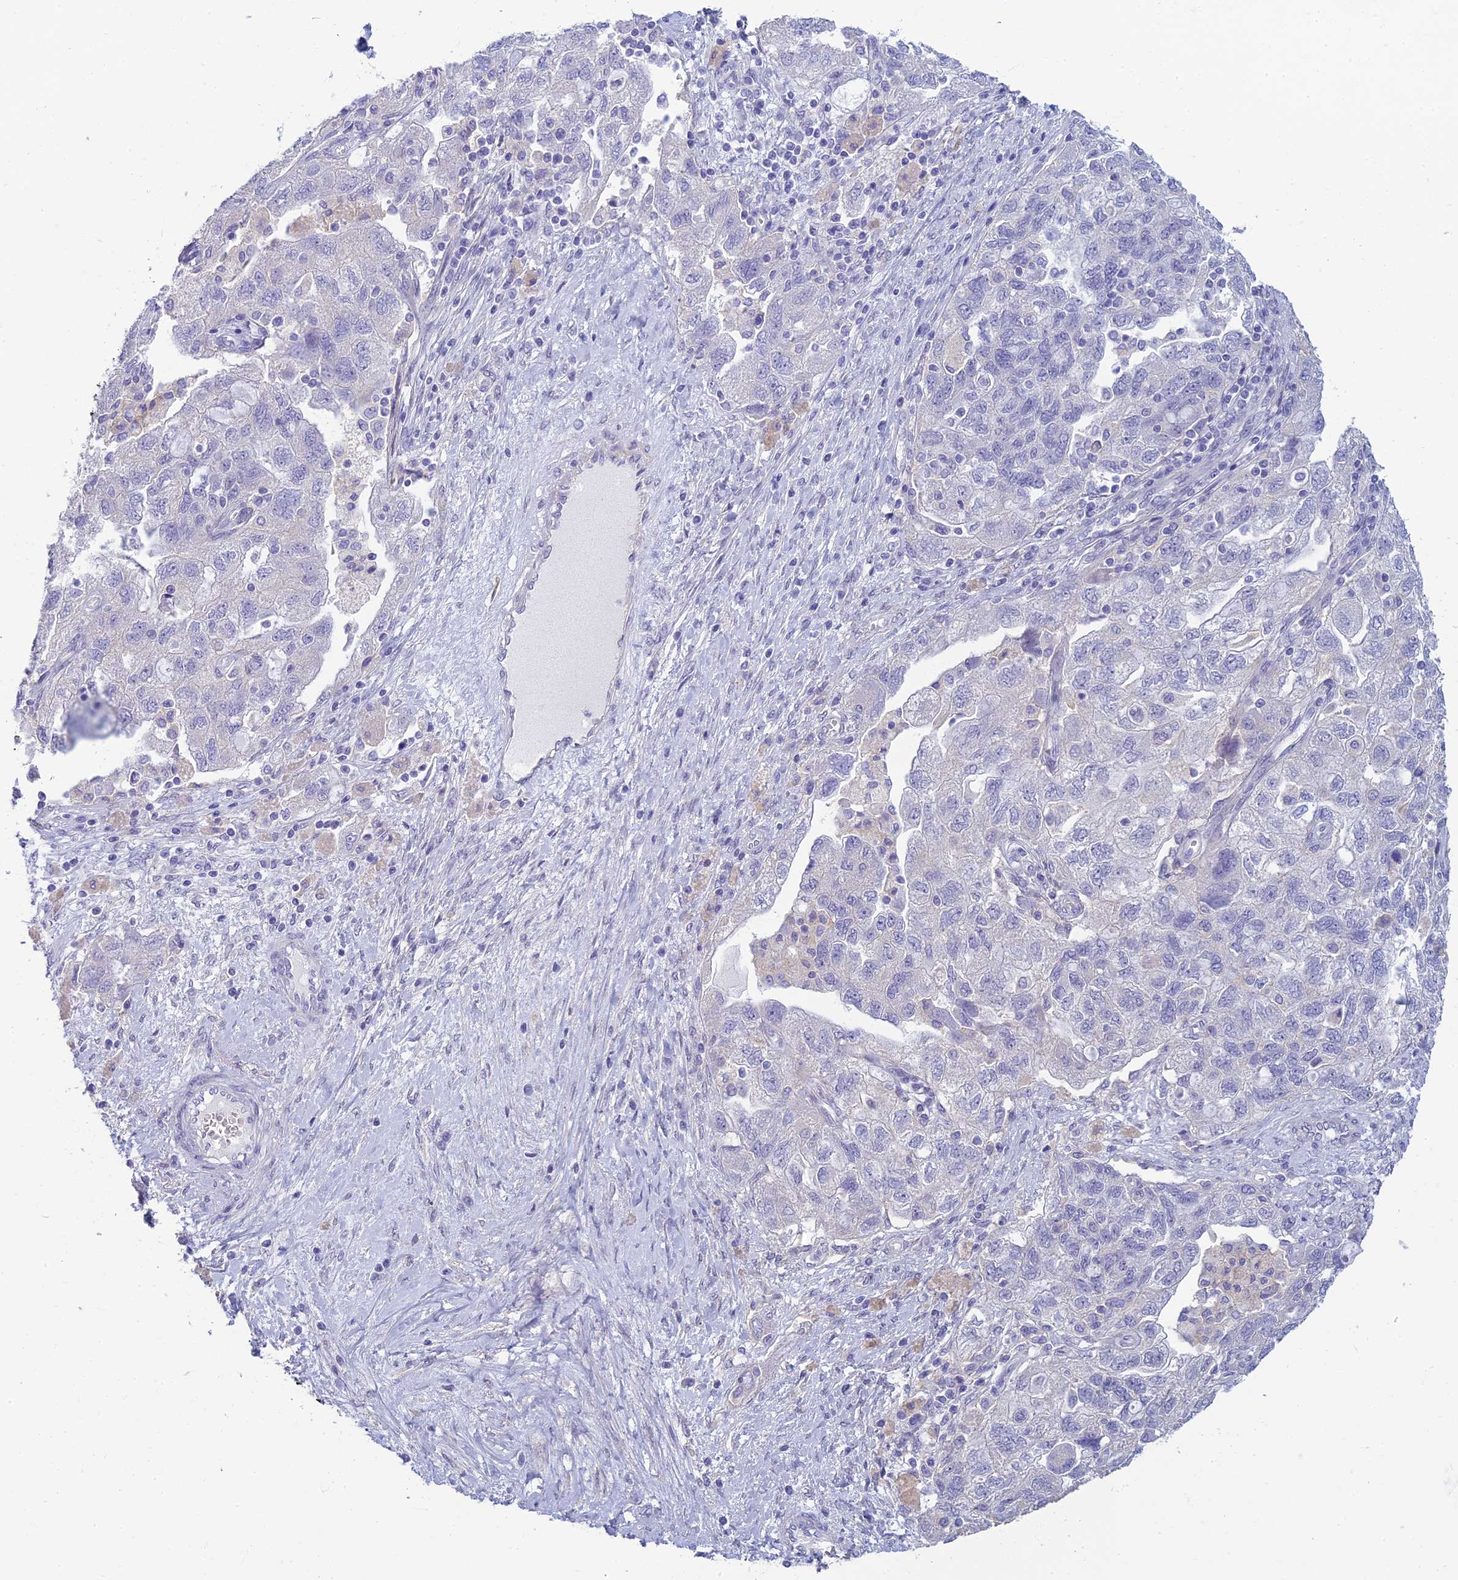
{"staining": {"intensity": "negative", "quantity": "none", "location": "none"}, "tissue": "ovarian cancer", "cell_type": "Tumor cells", "image_type": "cancer", "snomed": [{"axis": "morphology", "description": "Carcinoma, NOS"}, {"axis": "morphology", "description": "Cystadenocarcinoma, serous, NOS"}, {"axis": "topography", "description": "Ovary"}], "caption": "Tumor cells are negative for brown protein staining in ovarian cancer.", "gene": "NEURL1", "patient": {"sex": "female", "age": 69}}